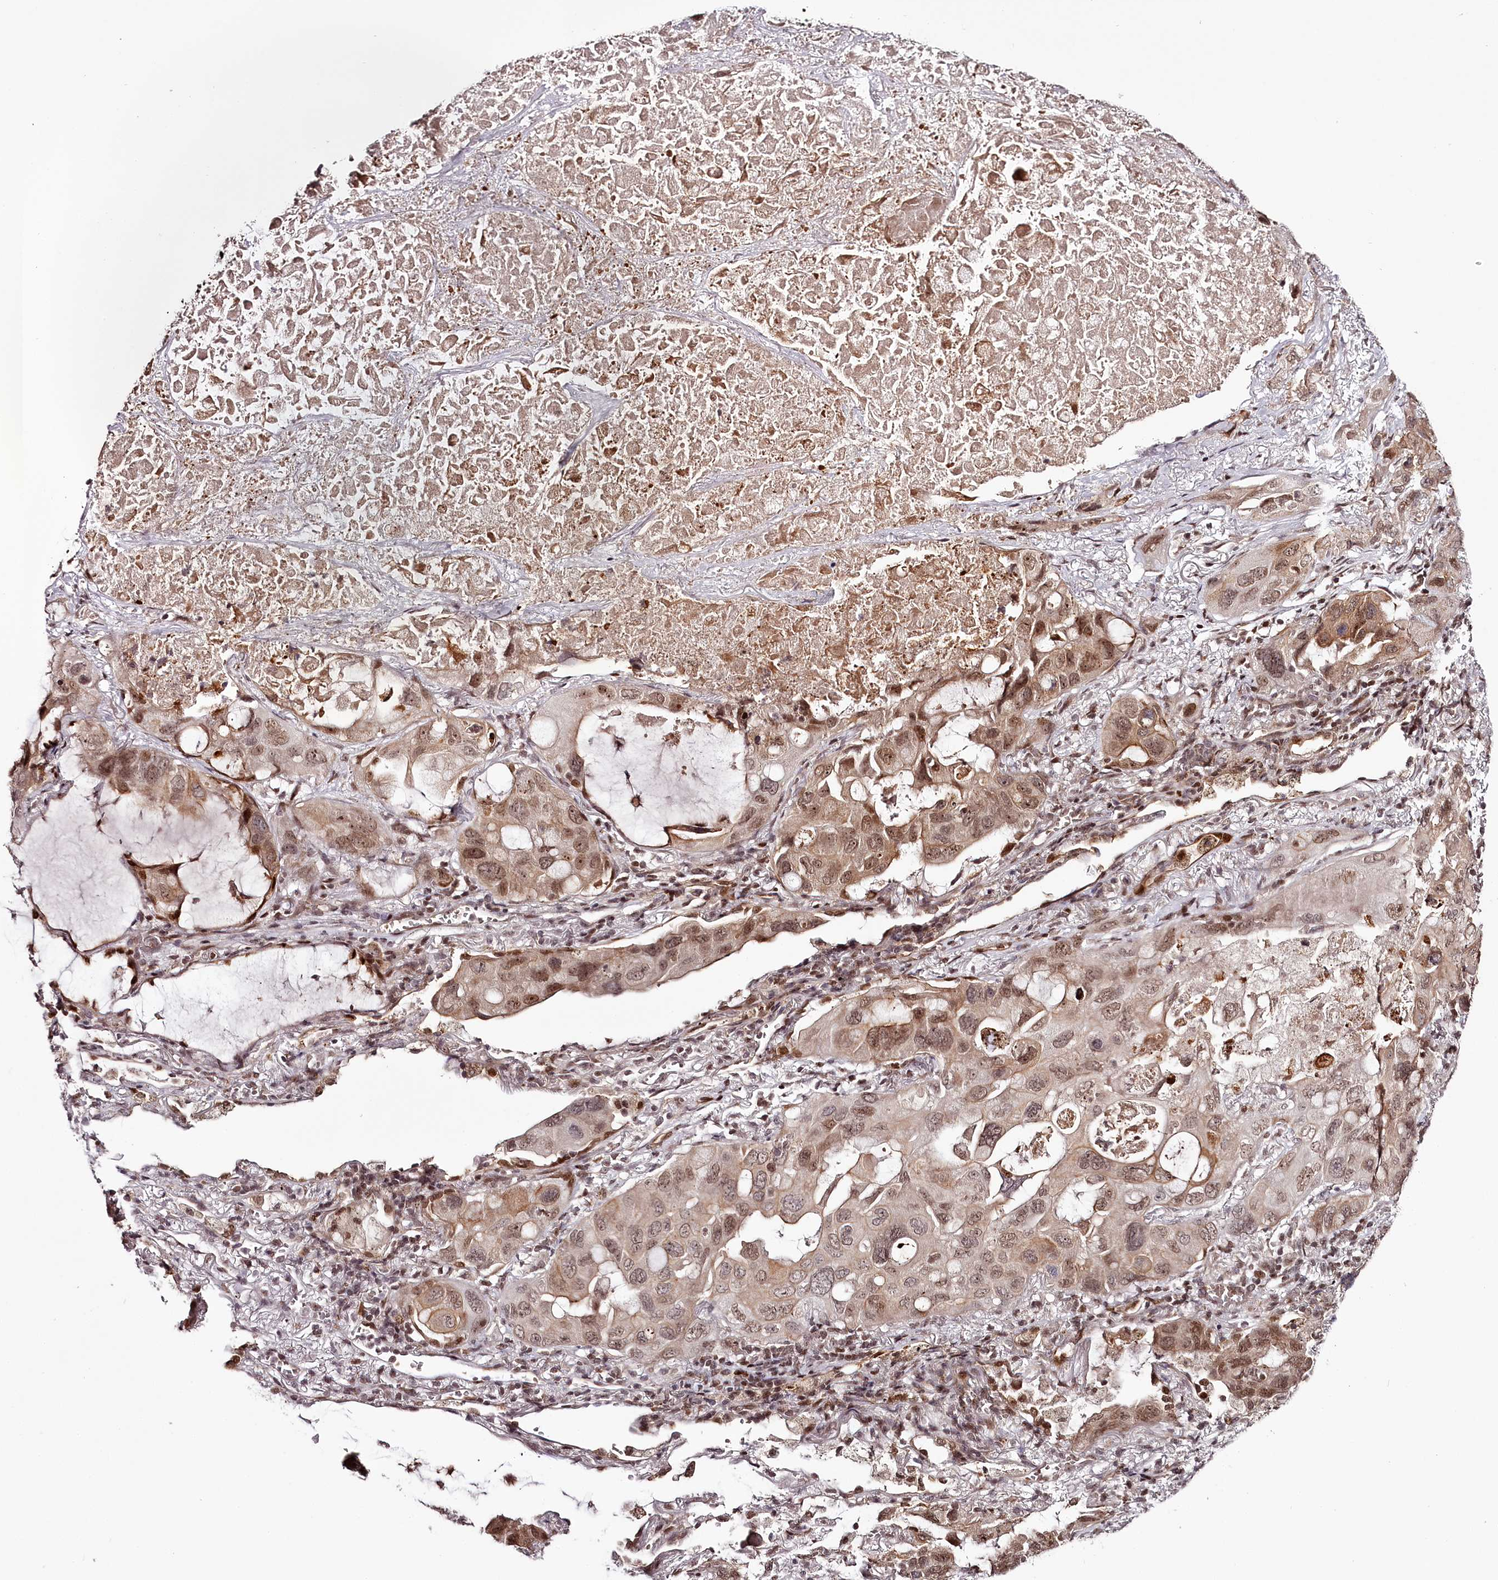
{"staining": {"intensity": "moderate", "quantity": ">75%", "location": "cytoplasmic/membranous,nuclear"}, "tissue": "lung cancer", "cell_type": "Tumor cells", "image_type": "cancer", "snomed": [{"axis": "morphology", "description": "Squamous cell carcinoma, NOS"}, {"axis": "topography", "description": "Lung"}], "caption": "Lung cancer (squamous cell carcinoma) tissue exhibits moderate cytoplasmic/membranous and nuclear staining in about >75% of tumor cells, visualized by immunohistochemistry. Using DAB (3,3'-diaminobenzidine) (brown) and hematoxylin (blue) stains, captured at high magnification using brightfield microscopy.", "gene": "THYN1", "patient": {"sex": "female", "age": 73}}